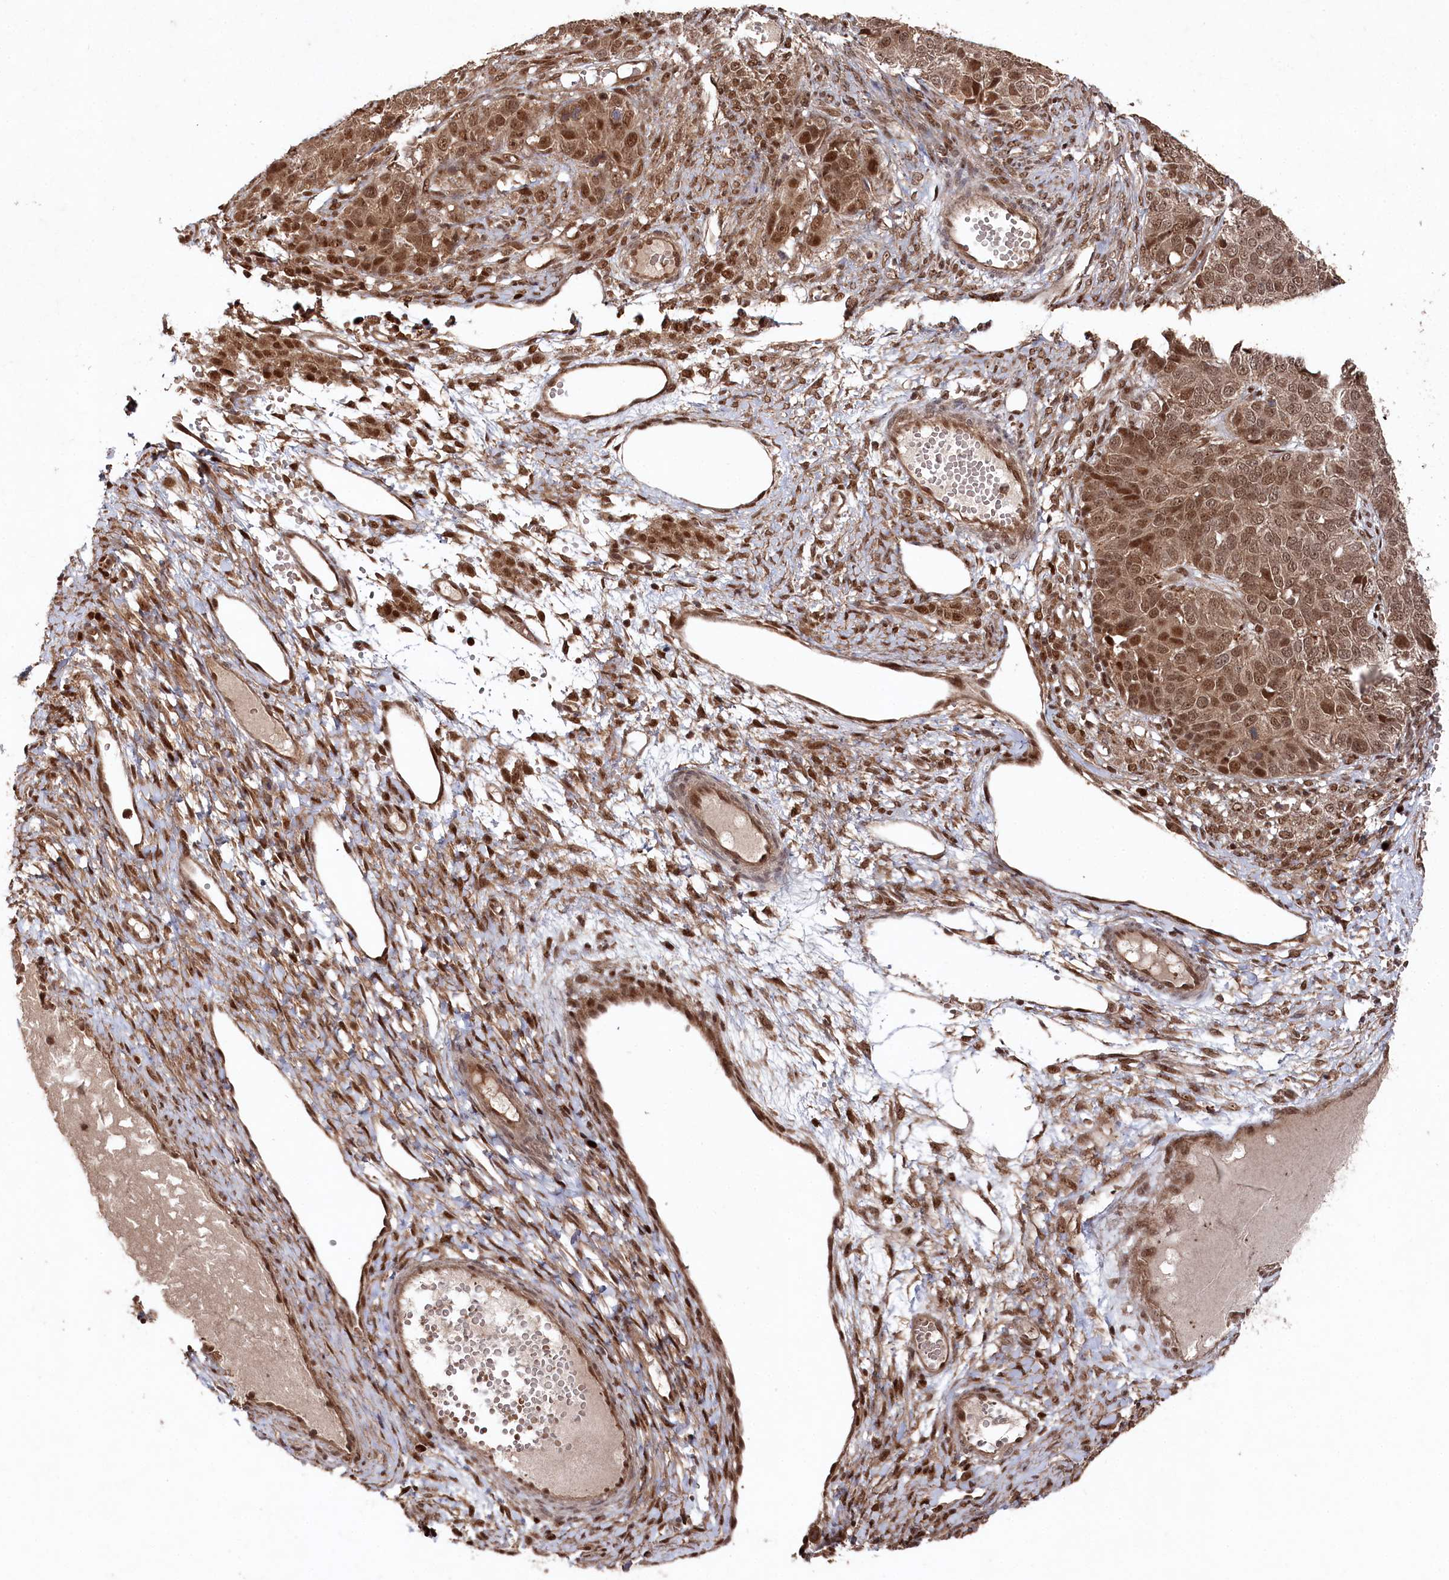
{"staining": {"intensity": "moderate", "quantity": ">75%", "location": "nuclear"}, "tissue": "ovarian cancer", "cell_type": "Tumor cells", "image_type": "cancer", "snomed": [{"axis": "morphology", "description": "Carcinoma, endometroid"}, {"axis": "topography", "description": "Ovary"}], "caption": "IHC staining of endometroid carcinoma (ovarian), which displays medium levels of moderate nuclear positivity in approximately >75% of tumor cells indicating moderate nuclear protein positivity. The staining was performed using DAB (brown) for protein detection and nuclei were counterstained in hematoxylin (blue).", "gene": "BORCS7", "patient": {"sex": "female", "age": 51}}